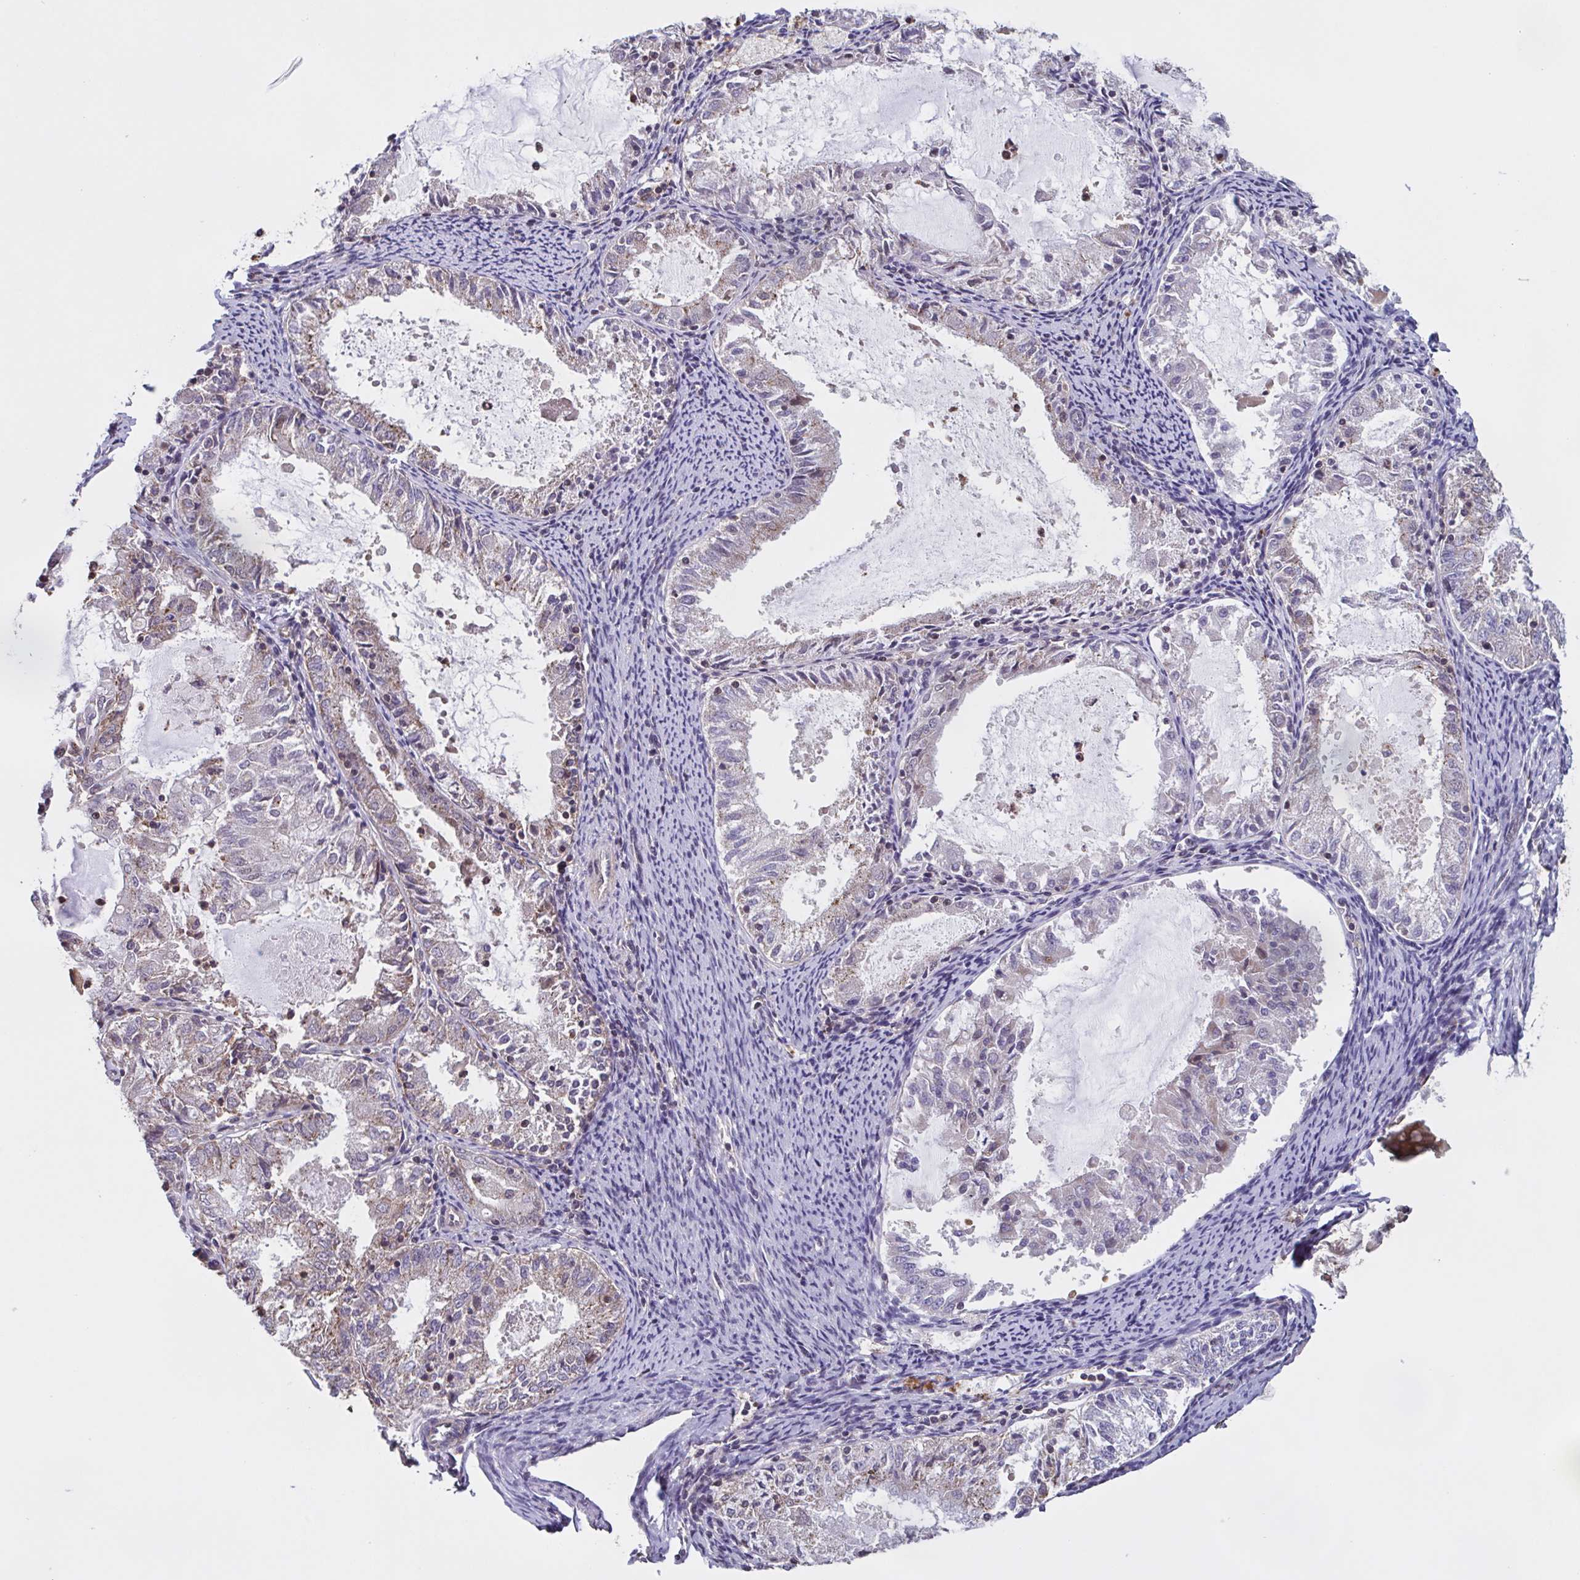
{"staining": {"intensity": "negative", "quantity": "none", "location": "none"}, "tissue": "endometrial cancer", "cell_type": "Tumor cells", "image_type": "cancer", "snomed": [{"axis": "morphology", "description": "Adenocarcinoma, NOS"}, {"axis": "topography", "description": "Endometrium"}], "caption": "Image shows no protein positivity in tumor cells of endometrial cancer tissue.", "gene": "ZNF200", "patient": {"sex": "female", "age": 57}}